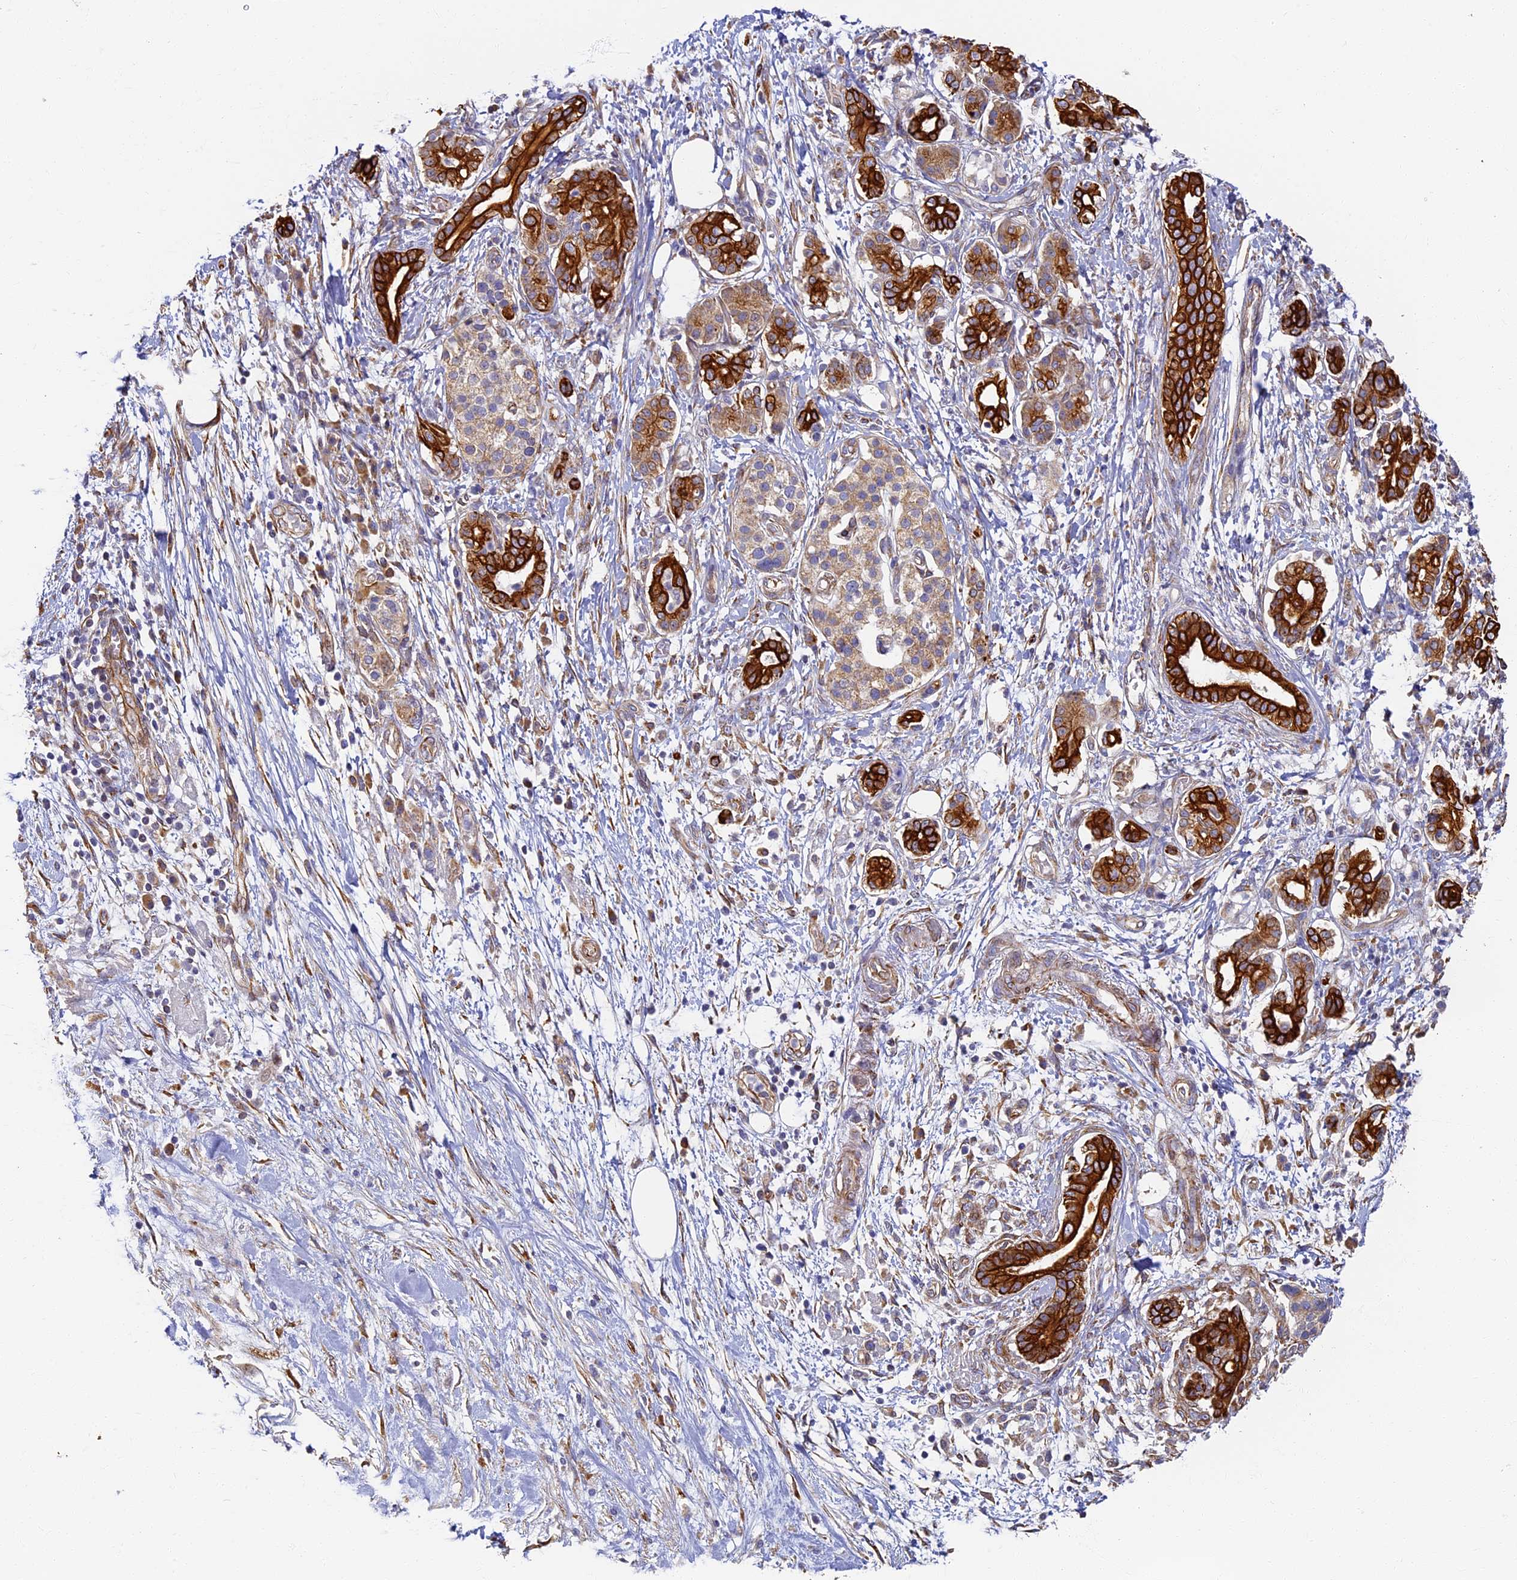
{"staining": {"intensity": "strong", "quantity": ">75%", "location": "cytoplasmic/membranous"}, "tissue": "pancreatic cancer", "cell_type": "Tumor cells", "image_type": "cancer", "snomed": [{"axis": "morphology", "description": "Adenocarcinoma, NOS"}, {"axis": "topography", "description": "Pancreas"}], "caption": "There is high levels of strong cytoplasmic/membranous staining in tumor cells of pancreatic cancer (adenocarcinoma), as demonstrated by immunohistochemical staining (brown color).", "gene": "LRRC57", "patient": {"sex": "female", "age": 73}}